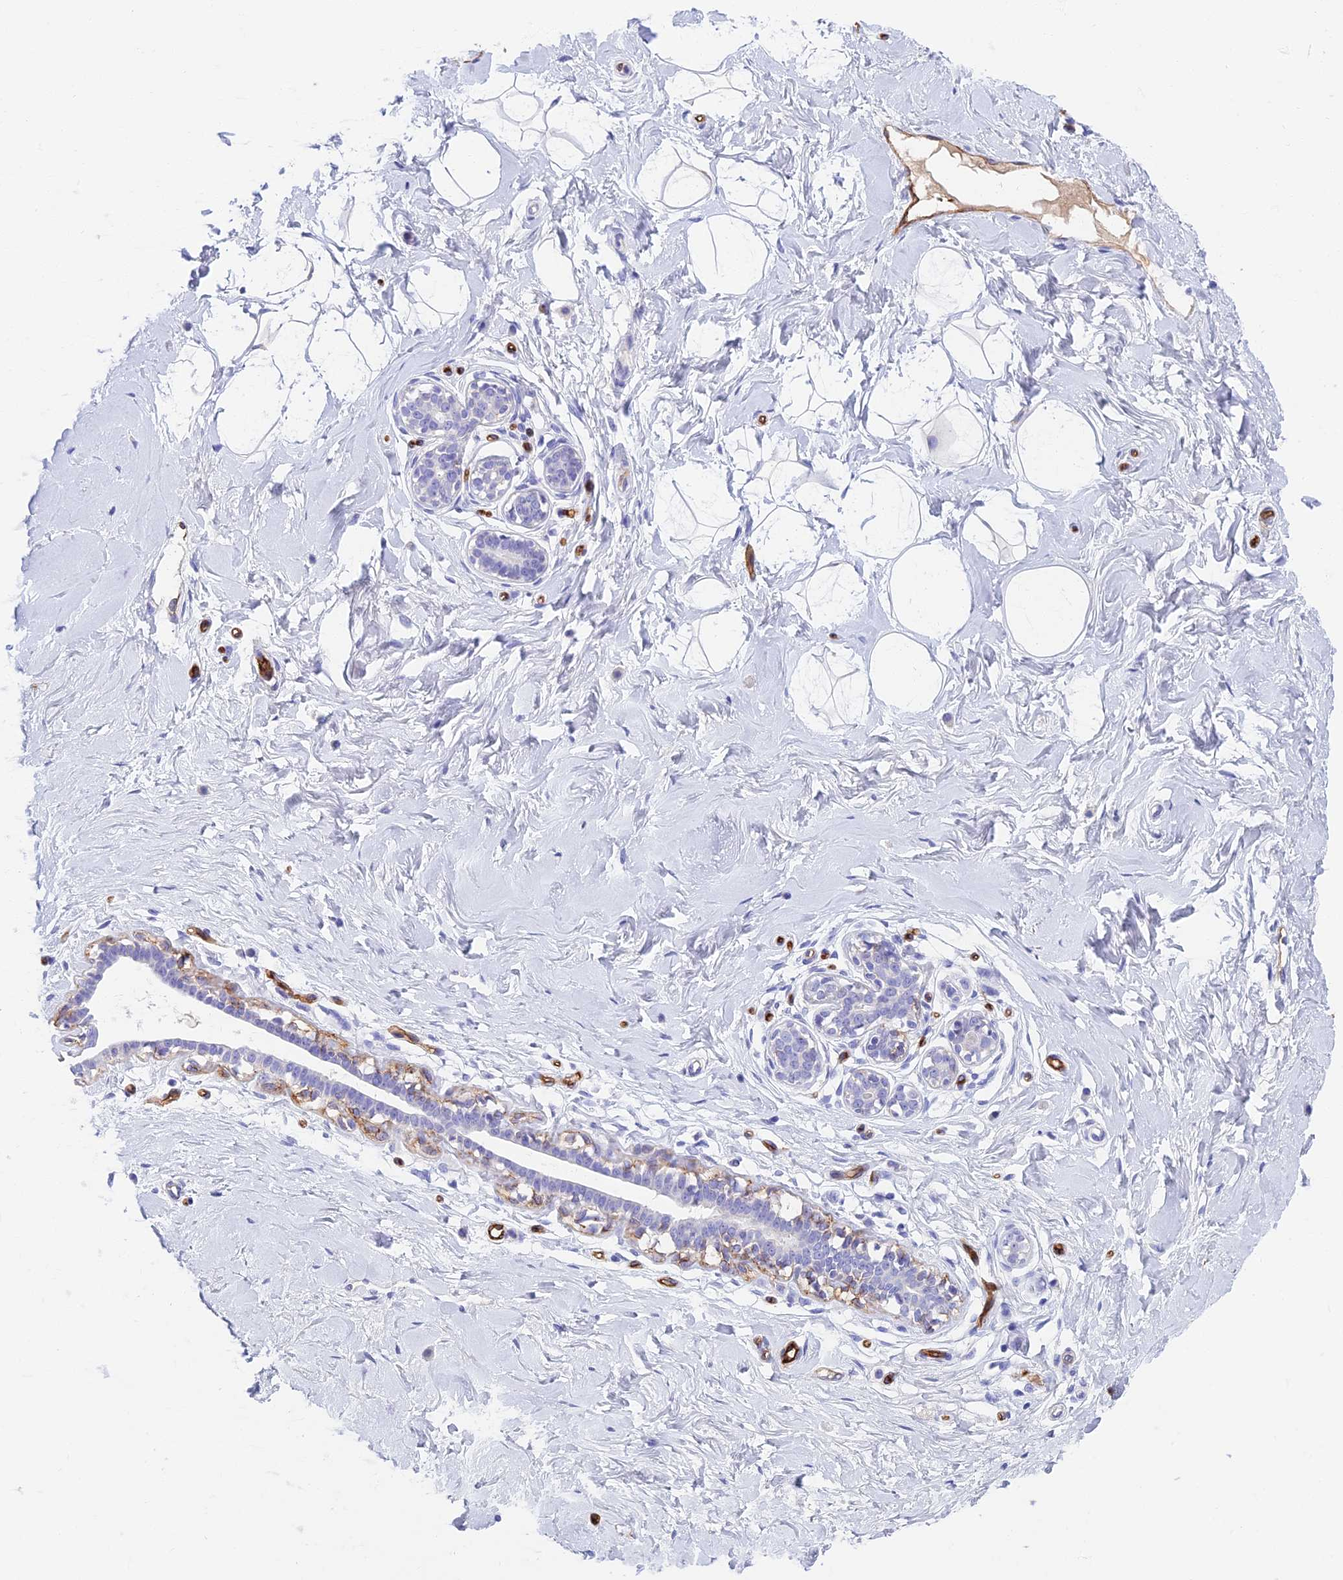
{"staining": {"intensity": "negative", "quantity": "none", "location": "none"}, "tissue": "breast", "cell_type": "Adipocytes", "image_type": "normal", "snomed": [{"axis": "morphology", "description": "Normal tissue, NOS"}, {"axis": "morphology", "description": "Adenoma, NOS"}, {"axis": "topography", "description": "Breast"}], "caption": "Immunohistochemistry (IHC) photomicrograph of normal breast: human breast stained with DAB reveals no significant protein positivity in adipocytes.", "gene": "ETFRF1", "patient": {"sex": "female", "age": 23}}